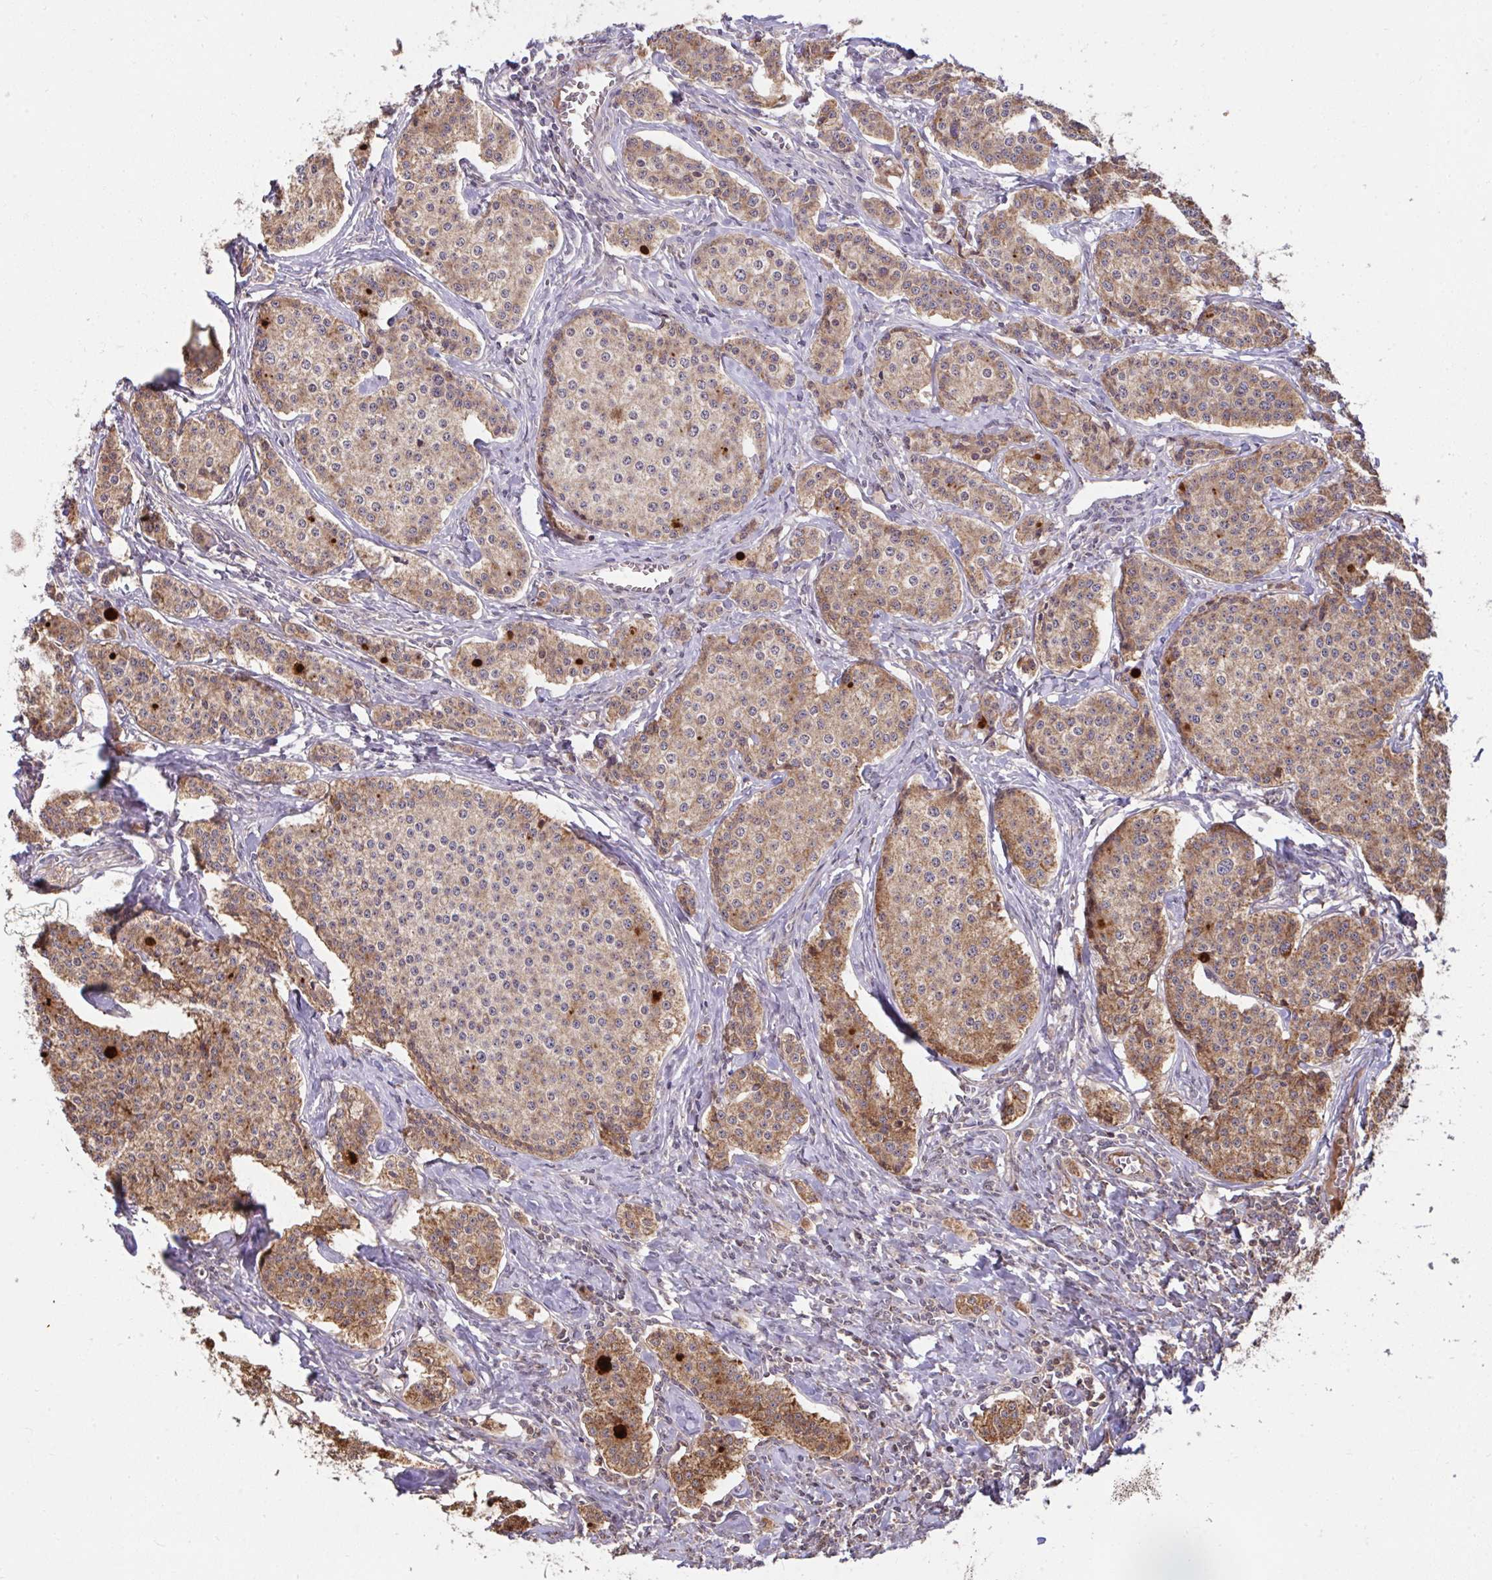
{"staining": {"intensity": "moderate", "quantity": ">75%", "location": "cytoplasmic/membranous"}, "tissue": "carcinoid", "cell_type": "Tumor cells", "image_type": "cancer", "snomed": [{"axis": "morphology", "description": "Carcinoid, malignant, NOS"}, {"axis": "topography", "description": "Small intestine"}], "caption": "This is an image of immunohistochemistry staining of carcinoid, which shows moderate positivity in the cytoplasmic/membranous of tumor cells.", "gene": "RDH14", "patient": {"sex": "female", "age": 64}}